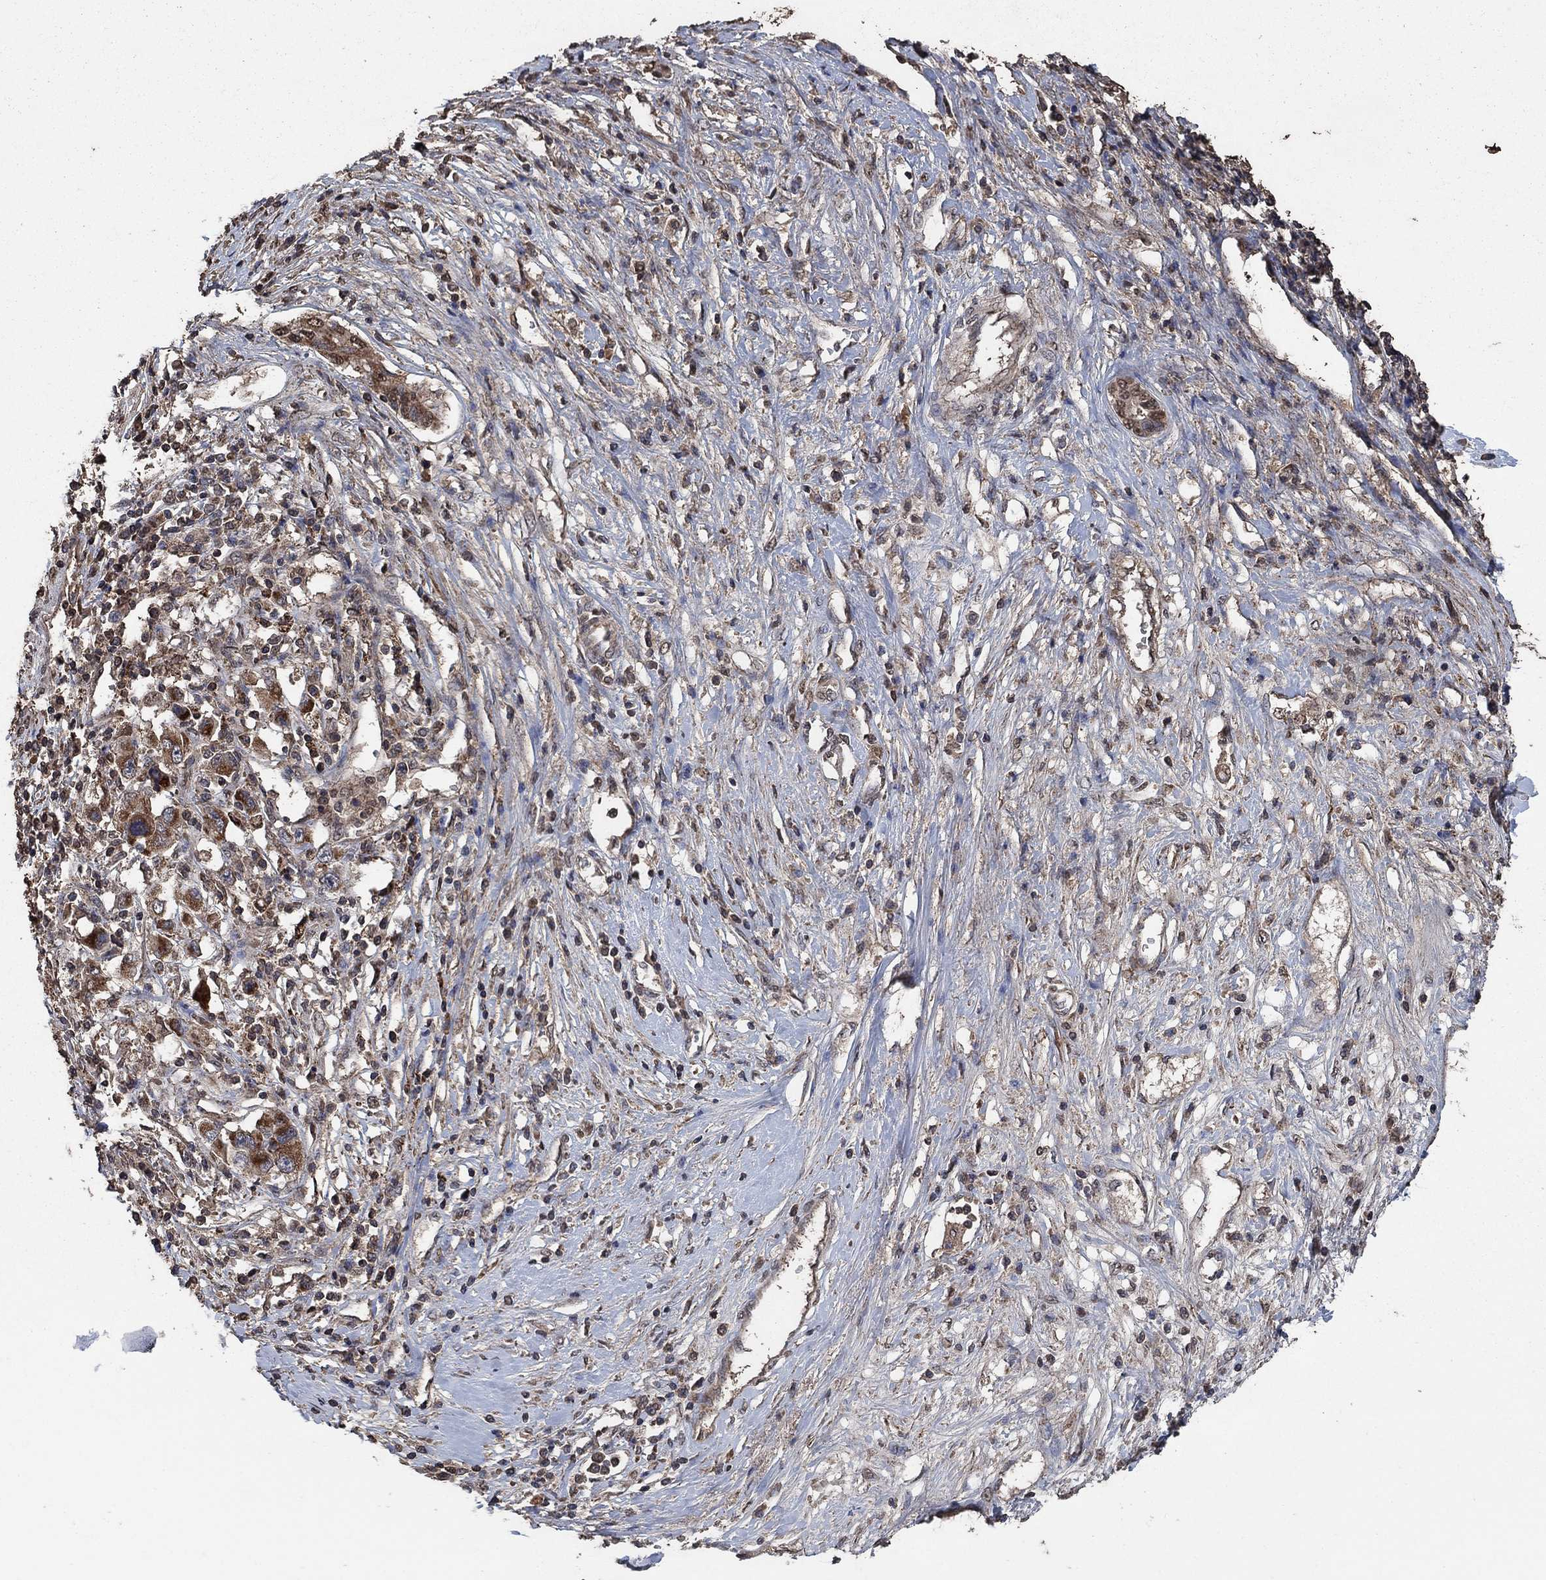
{"staining": {"intensity": "strong", "quantity": ">75%", "location": "cytoplasmic/membranous"}, "tissue": "liver cancer", "cell_type": "Tumor cells", "image_type": "cancer", "snomed": [{"axis": "morphology", "description": "Adenocarcinoma, NOS"}, {"axis": "morphology", "description": "Cholangiocarcinoma"}, {"axis": "topography", "description": "Liver"}], "caption": "There is high levels of strong cytoplasmic/membranous positivity in tumor cells of liver cancer, as demonstrated by immunohistochemical staining (brown color).", "gene": "MRPS24", "patient": {"sex": "male", "age": 64}}